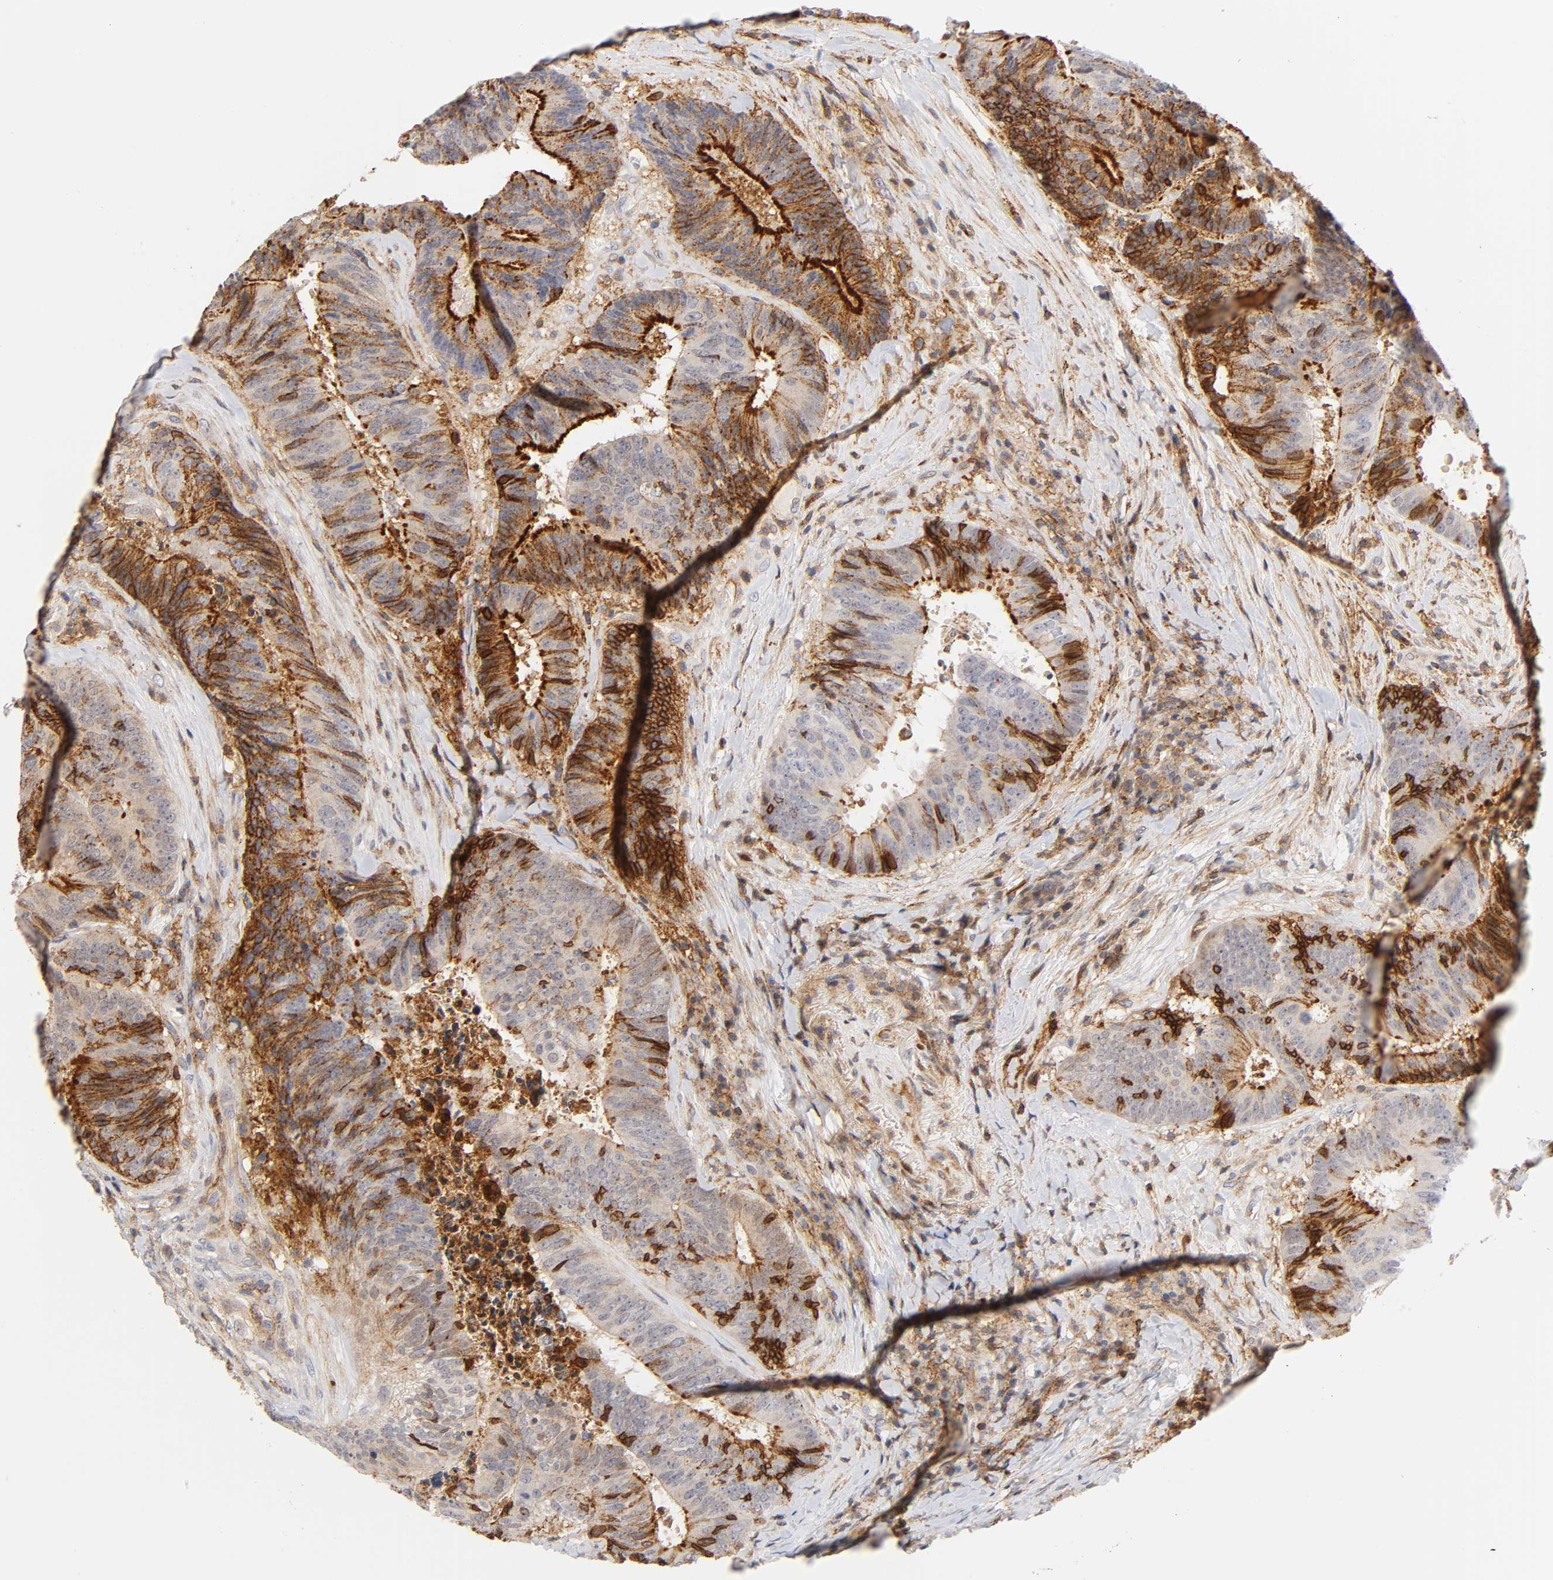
{"staining": {"intensity": "moderate", "quantity": "25%-75%", "location": "cytoplasmic/membranous"}, "tissue": "colorectal cancer", "cell_type": "Tumor cells", "image_type": "cancer", "snomed": [{"axis": "morphology", "description": "Adenocarcinoma, NOS"}, {"axis": "topography", "description": "Rectum"}], "caption": "Moderate cytoplasmic/membranous positivity is appreciated in approximately 25%-75% of tumor cells in colorectal cancer (adenocarcinoma). Using DAB (3,3'-diaminobenzidine) (brown) and hematoxylin (blue) stains, captured at high magnification using brightfield microscopy.", "gene": "ANXA7", "patient": {"sex": "male", "age": 72}}